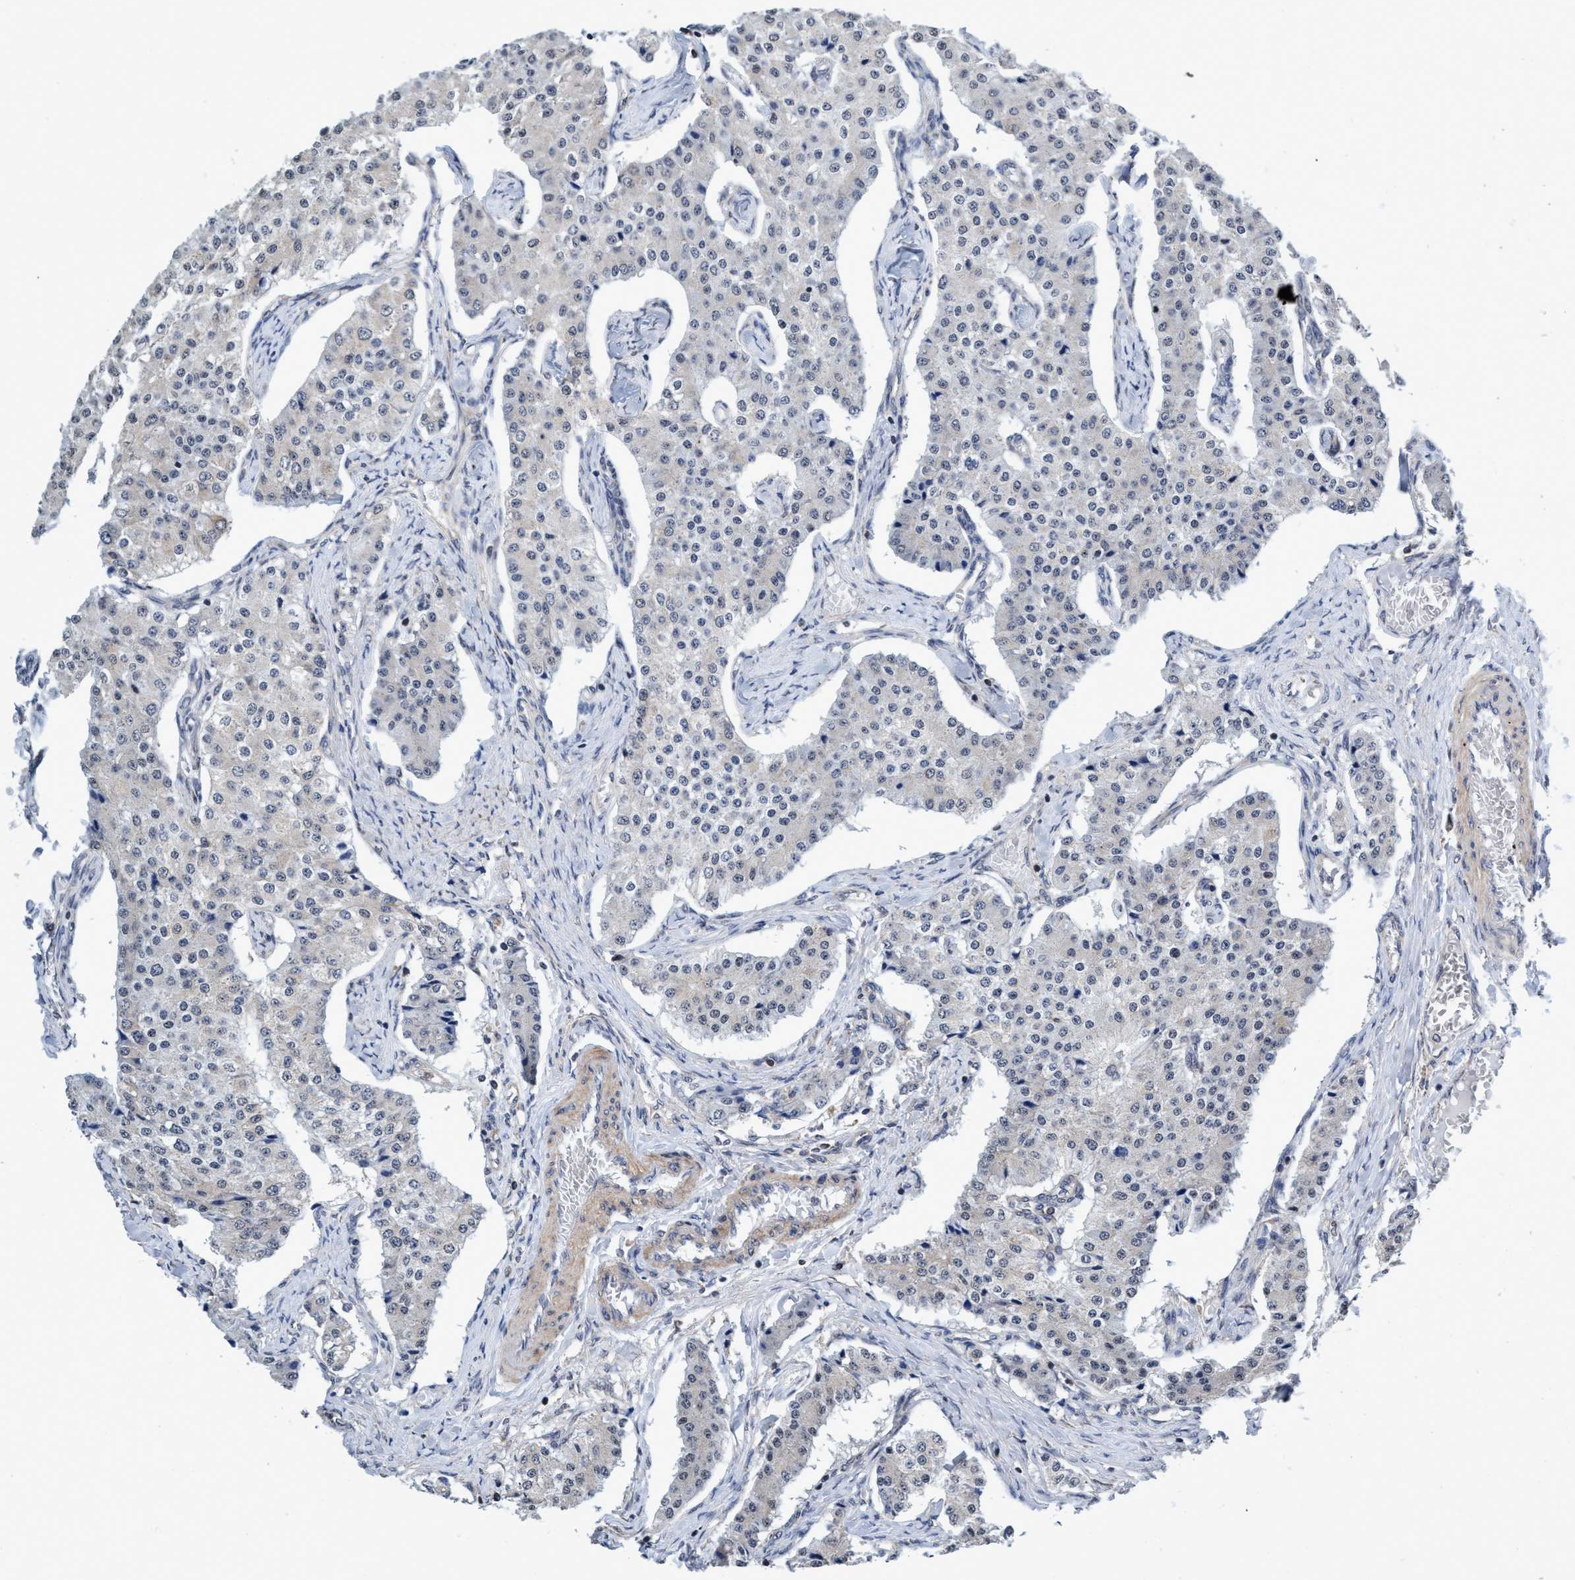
{"staining": {"intensity": "negative", "quantity": "none", "location": "none"}, "tissue": "carcinoid", "cell_type": "Tumor cells", "image_type": "cancer", "snomed": [{"axis": "morphology", "description": "Carcinoid, malignant, NOS"}, {"axis": "topography", "description": "Colon"}], "caption": "DAB immunohistochemical staining of human malignant carcinoid shows no significant positivity in tumor cells.", "gene": "CALCOCO2", "patient": {"sex": "female", "age": 52}}